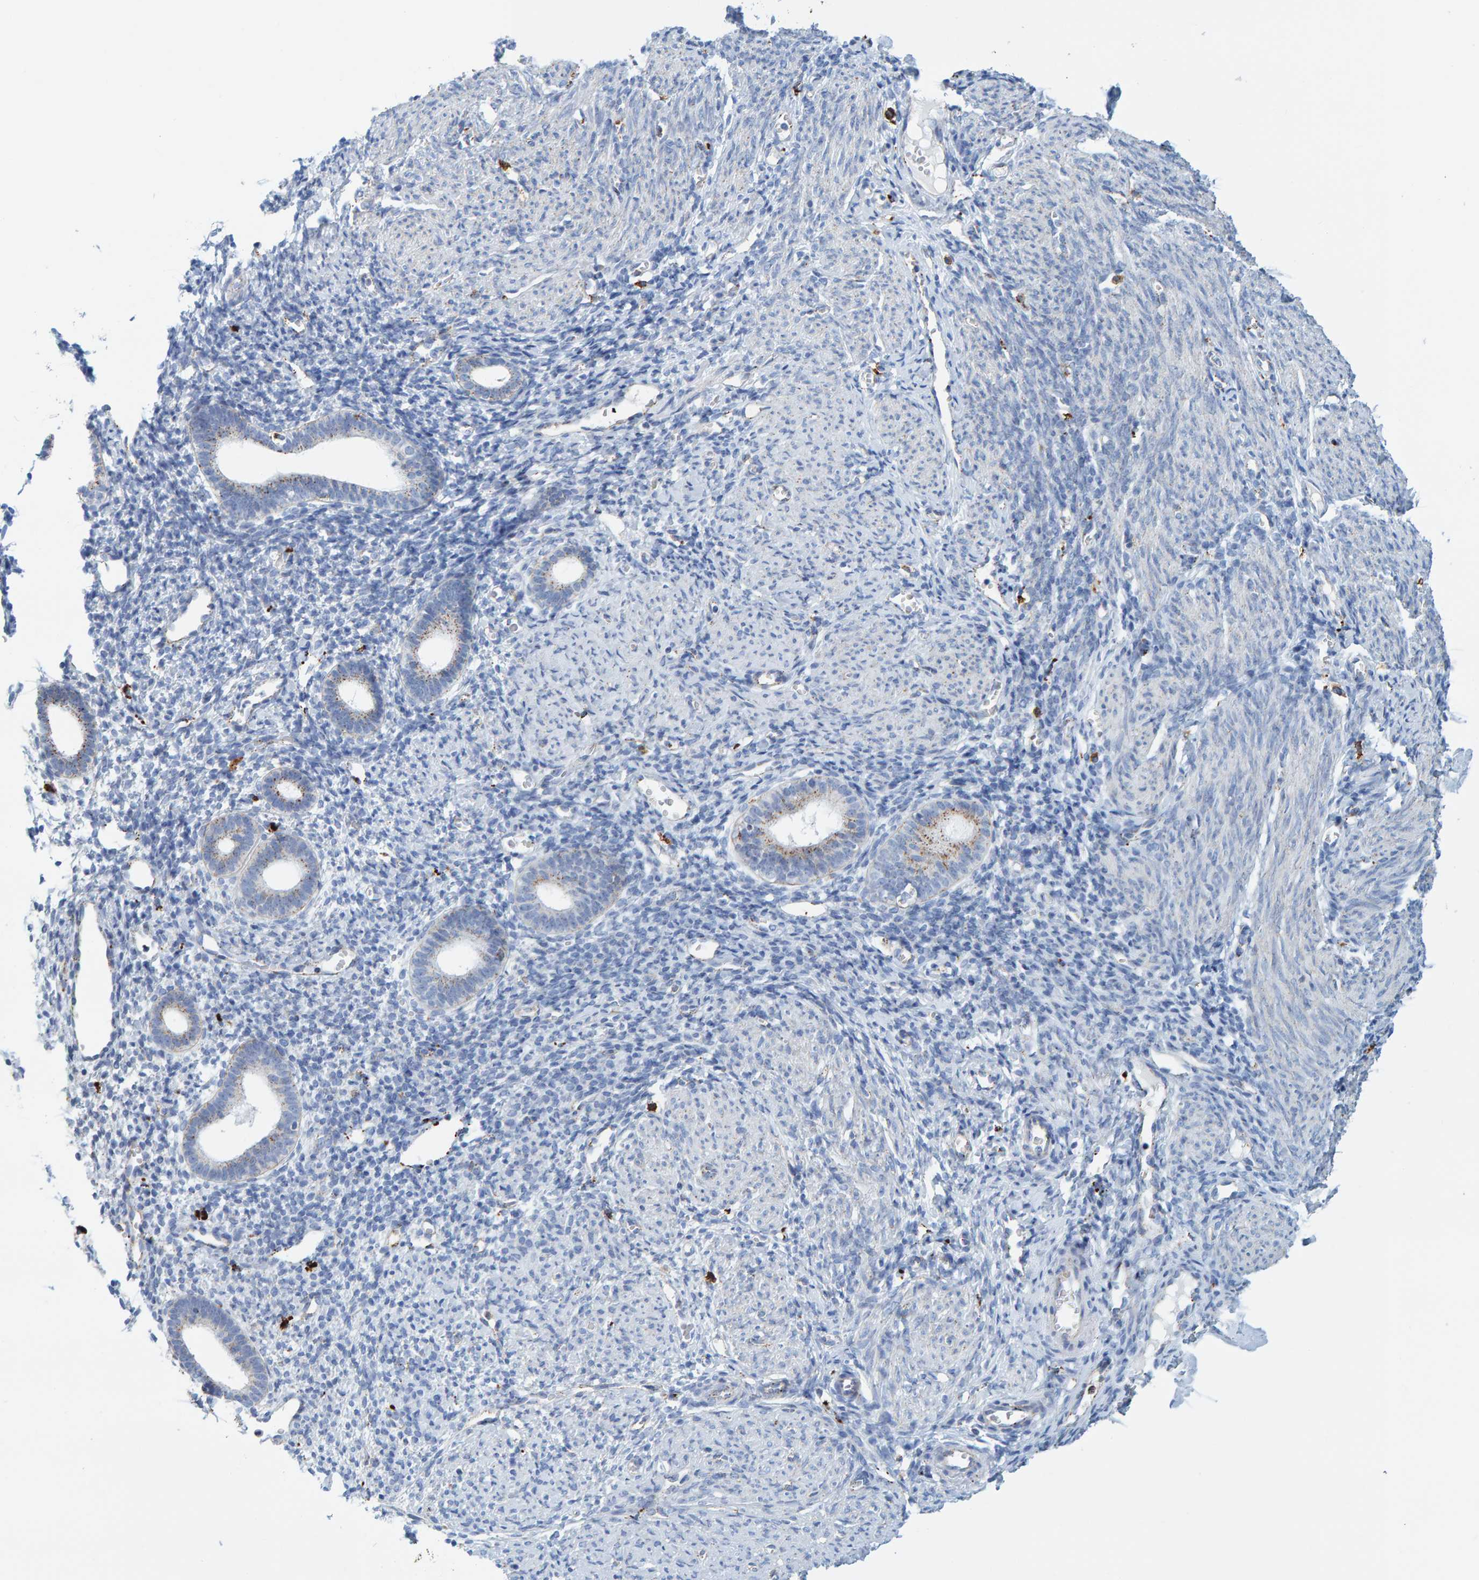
{"staining": {"intensity": "negative", "quantity": "none", "location": "none"}, "tissue": "endometrium", "cell_type": "Cells in endometrial stroma", "image_type": "normal", "snomed": [{"axis": "morphology", "description": "Normal tissue, NOS"}, {"axis": "morphology", "description": "Adenocarcinoma, NOS"}, {"axis": "topography", "description": "Endometrium"}], "caption": "A high-resolution photomicrograph shows immunohistochemistry (IHC) staining of normal endometrium, which demonstrates no significant expression in cells in endometrial stroma.", "gene": "BIN3", "patient": {"sex": "female", "age": 57}}